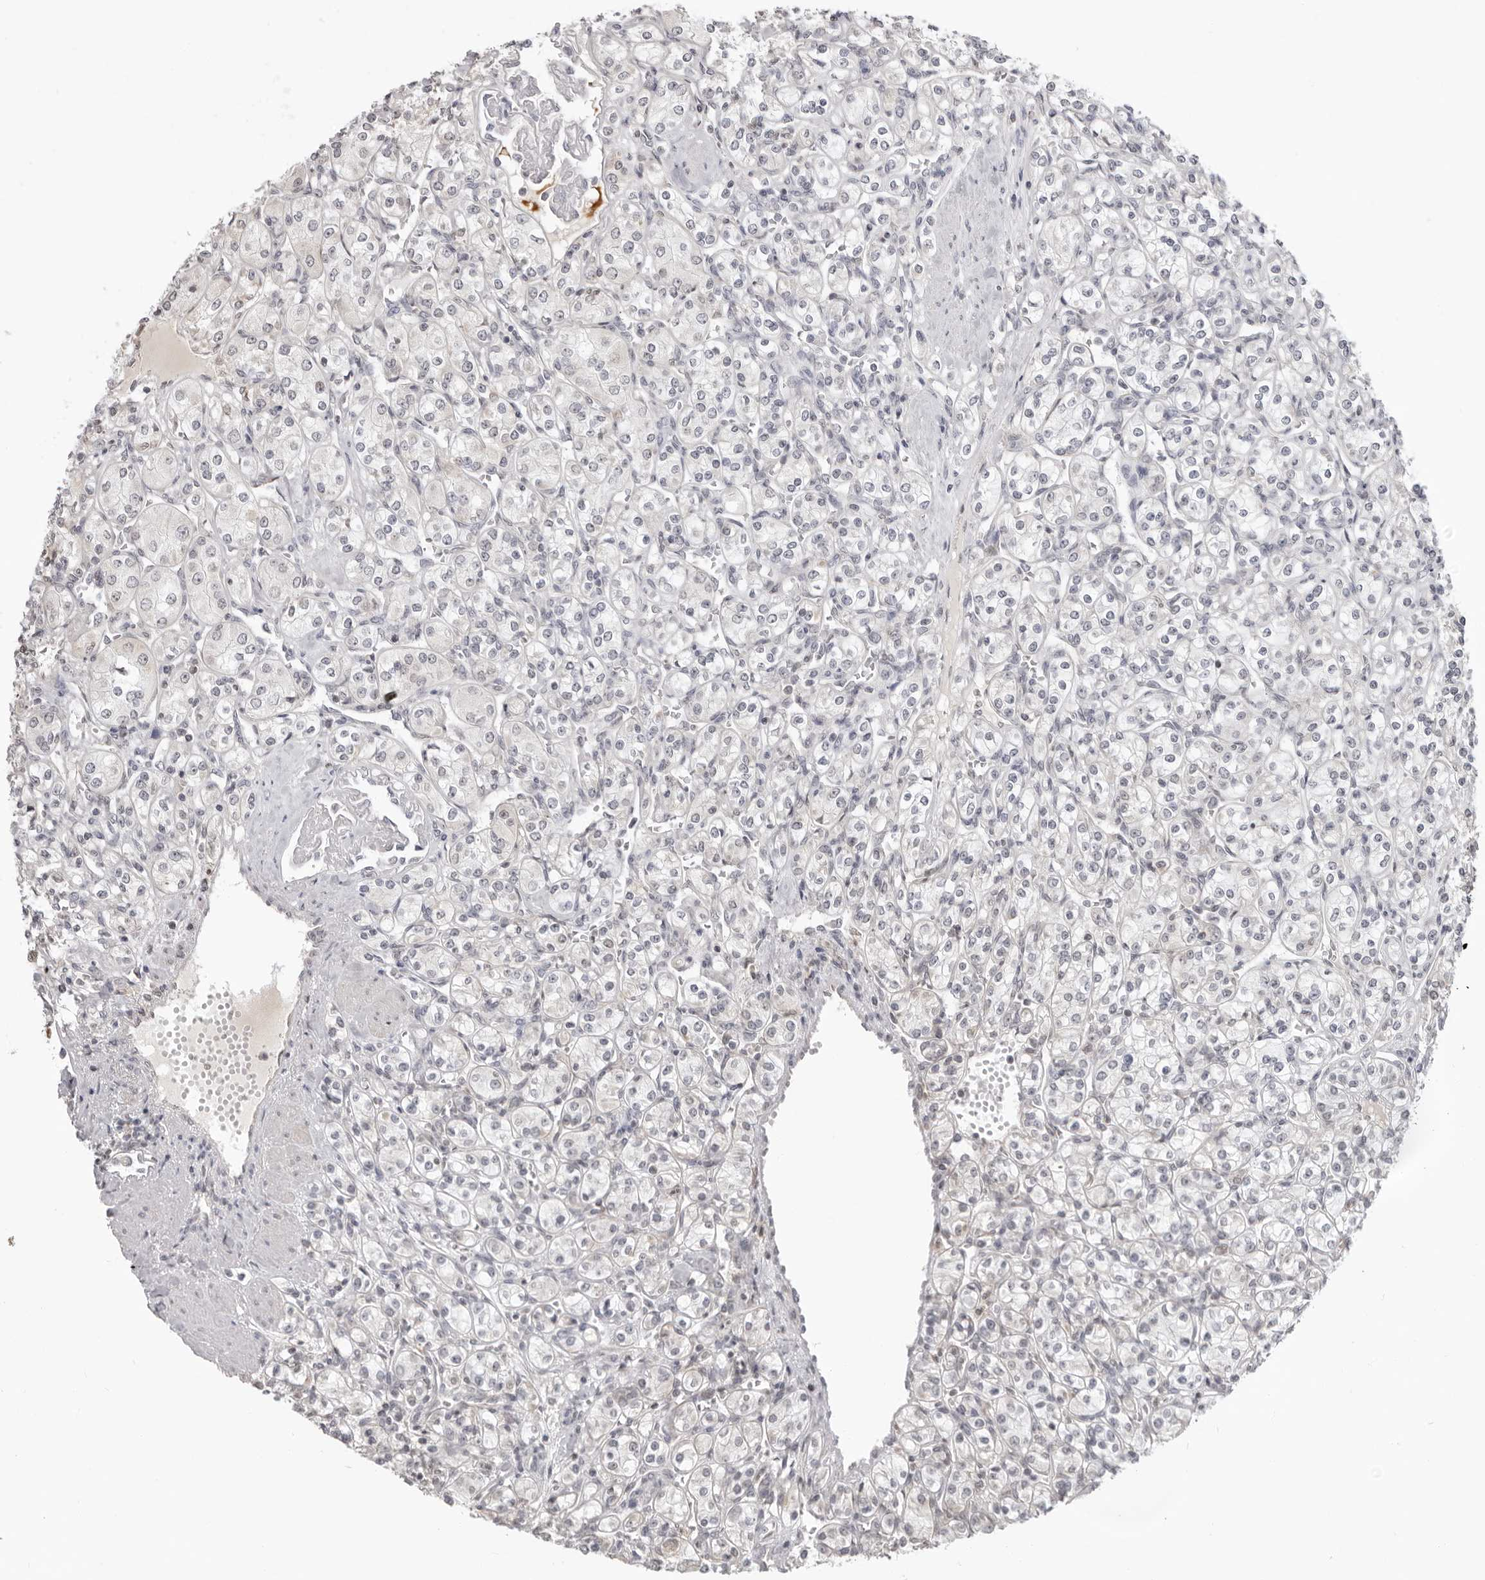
{"staining": {"intensity": "negative", "quantity": "none", "location": "none"}, "tissue": "renal cancer", "cell_type": "Tumor cells", "image_type": "cancer", "snomed": [{"axis": "morphology", "description": "Adenocarcinoma, NOS"}, {"axis": "topography", "description": "Kidney"}], "caption": "This is an immunohistochemistry histopathology image of human renal cancer. There is no expression in tumor cells.", "gene": "ACP6", "patient": {"sex": "male", "age": 77}}